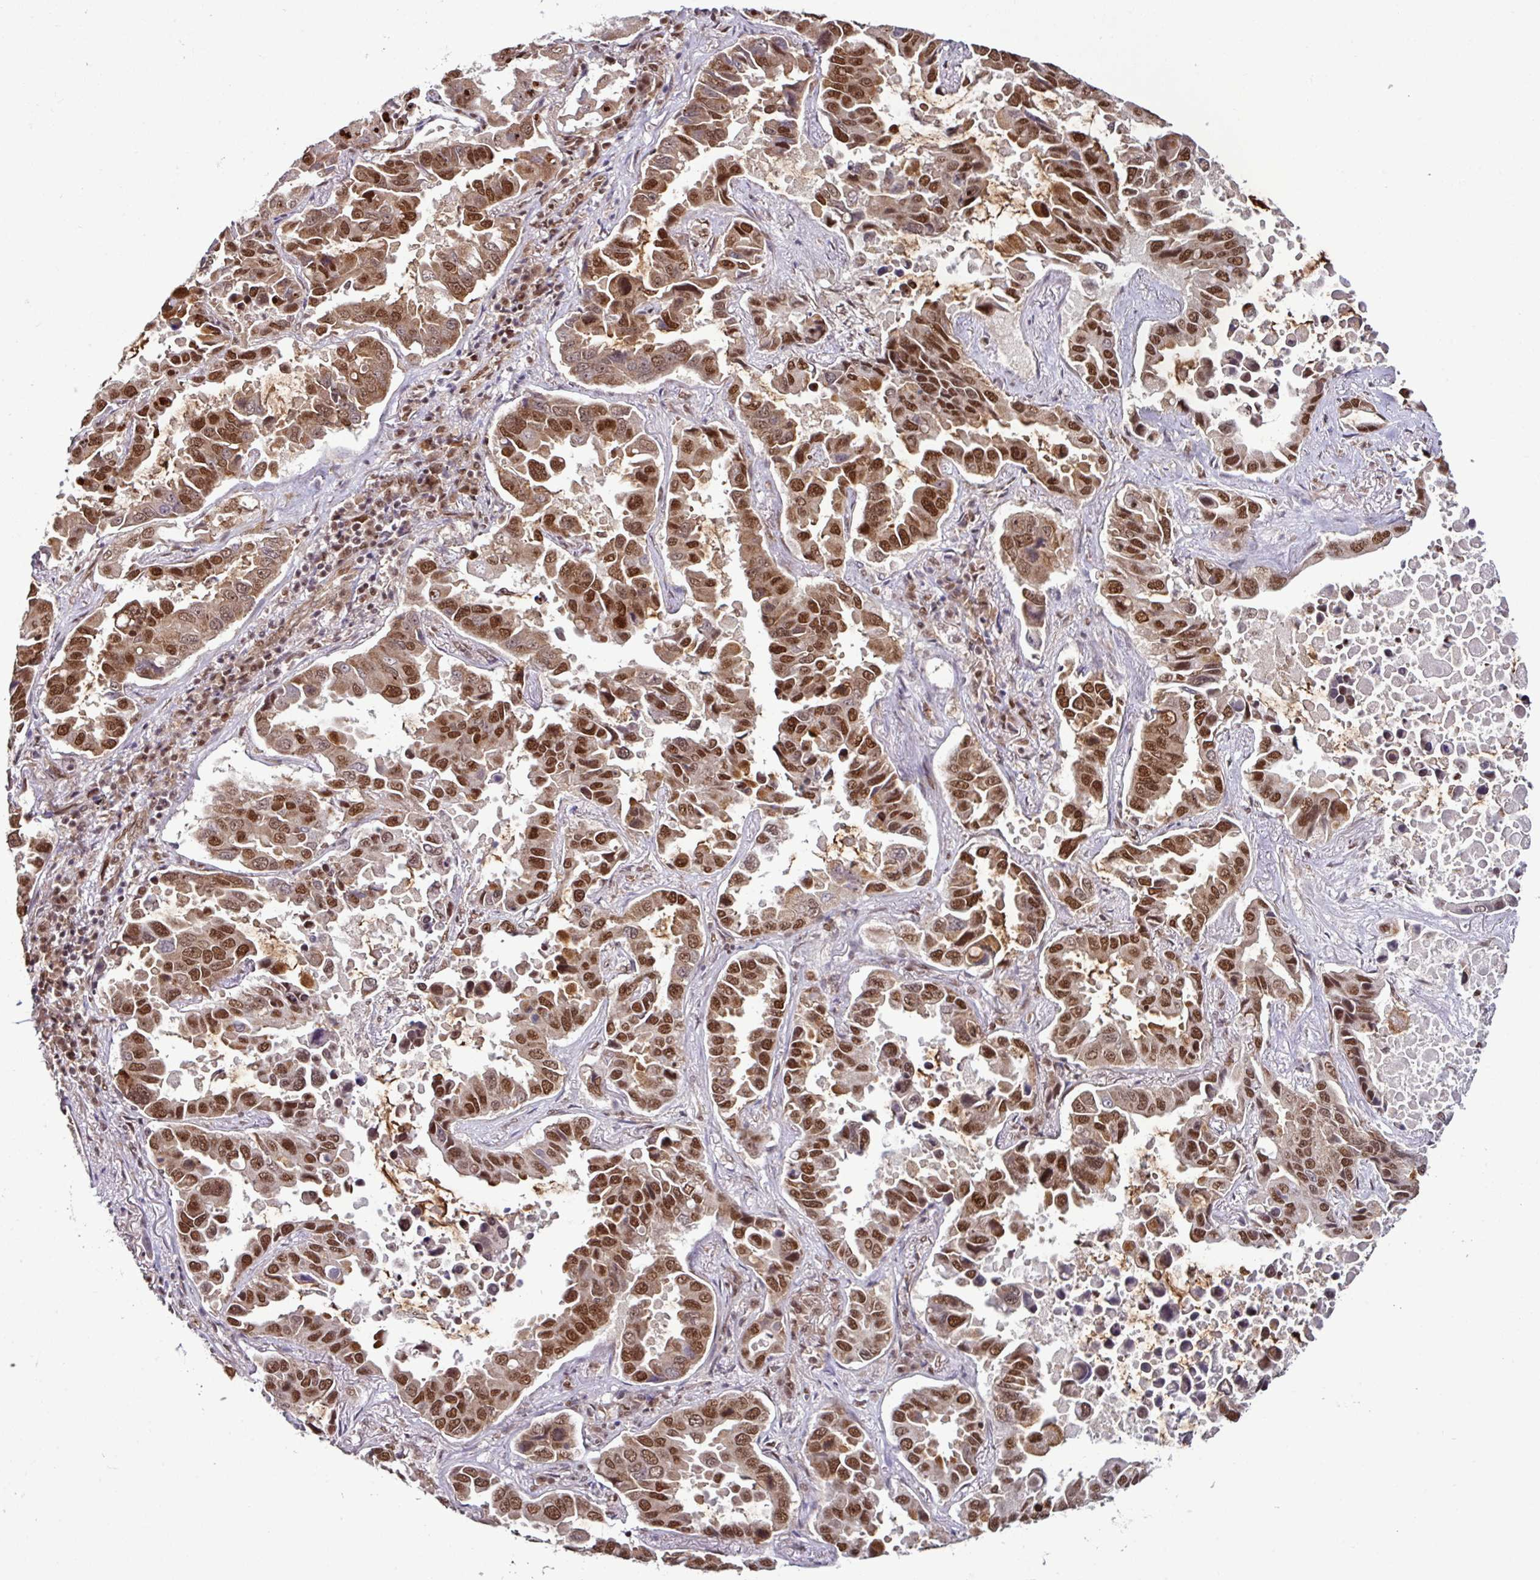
{"staining": {"intensity": "strong", "quantity": ">75%", "location": "cytoplasmic/membranous,nuclear"}, "tissue": "lung cancer", "cell_type": "Tumor cells", "image_type": "cancer", "snomed": [{"axis": "morphology", "description": "Adenocarcinoma, NOS"}, {"axis": "topography", "description": "Lung"}], "caption": "This is an image of IHC staining of lung cancer (adenocarcinoma), which shows strong staining in the cytoplasmic/membranous and nuclear of tumor cells.", "gene": "MORF4L2", "patient": {"sex": "male", "age": 64}}